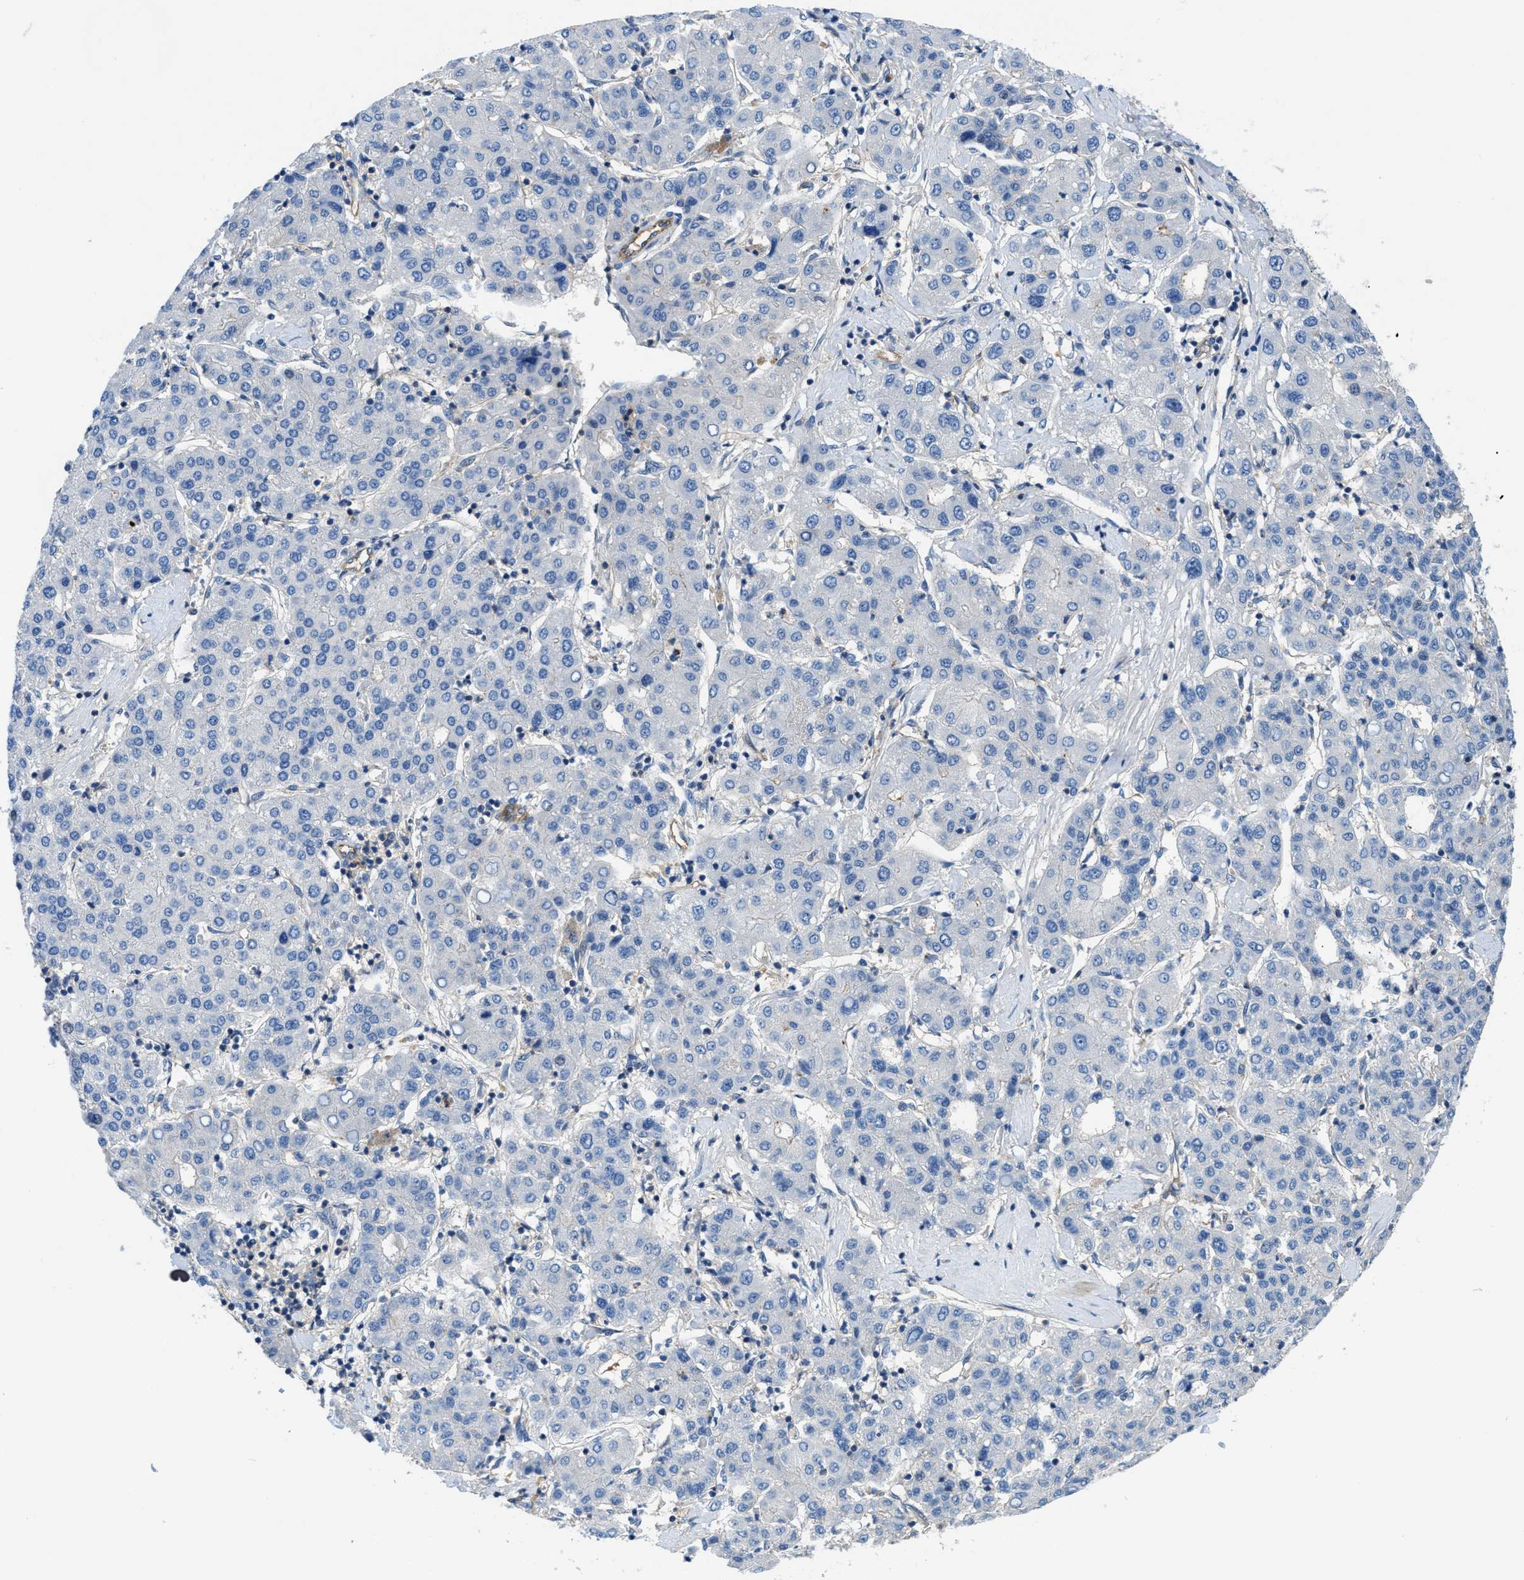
{"staining": {"intensity": "negative", "quantity": "none", "location": "none"}, "tissue": "liver cancer", "cell_type": "Tumor cells", "image_type": "cancer", "snomed": [{"axis": "morphology", "description": "Carcinoma, Hepatocellular, NOS"}, {"axis": "topography", "description": "Liver"}], "caption": "Liver cancer (hepatocellular carcinoma) was stained to show a protein in brown. There is no significant staining in tumor cells.", "gene": "ORAI1", "patient": {"sex": "male", "age": 65}}